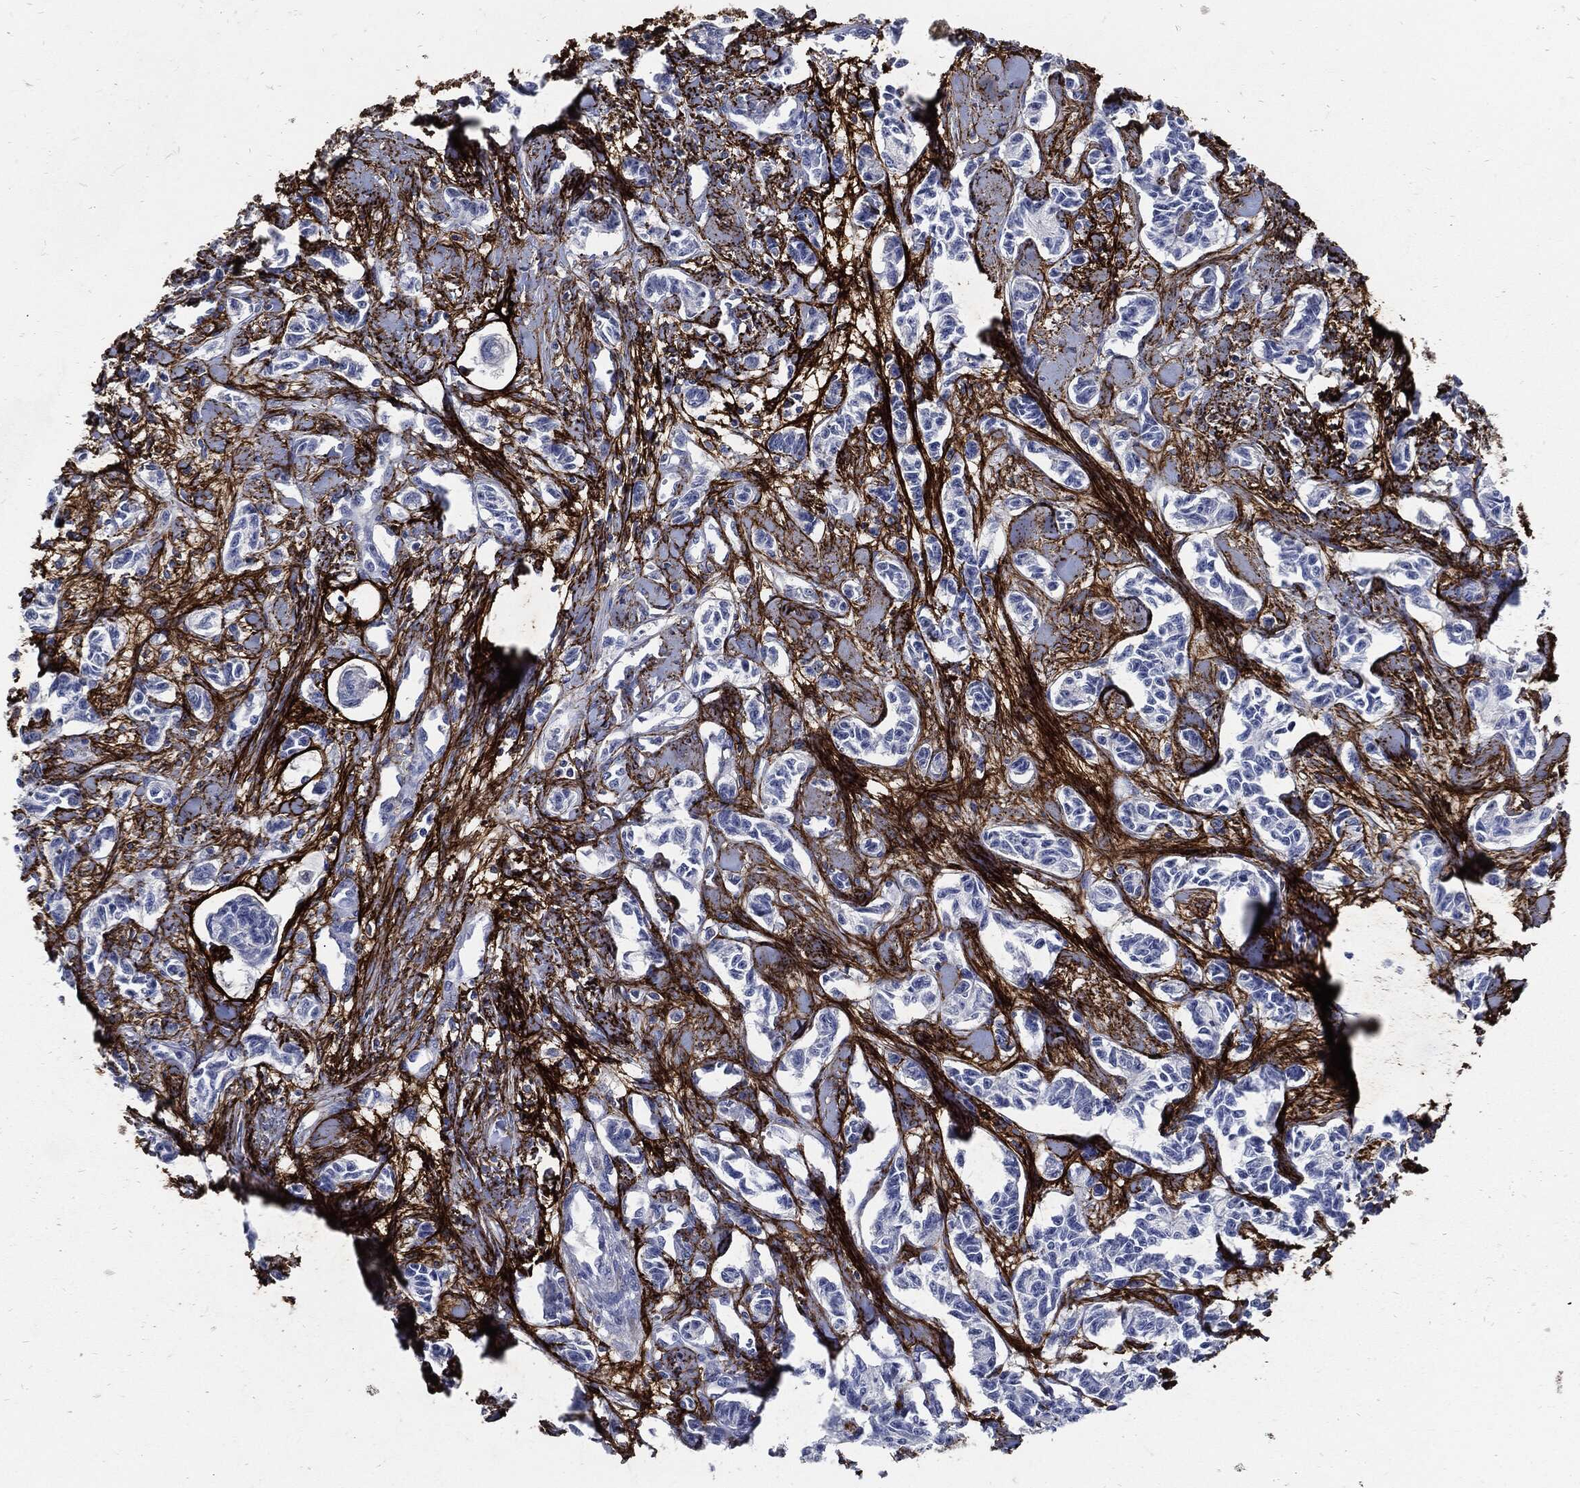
{"staining": {"intensity": "negative", "quantity": "none", "location": "none"}, "tissue": "carcinoid", "cell_type": "Tumor cells", "image_type": "cancer", "snomed": [{"axis": "morphology", "description": "Carcinoid, malignant, NOS"}, {"axis": "topography", "description": "Kidney"}], "caption": "There is no significant staining in tumor cells of malignant carcinoid.", "gene": "FBN1", "patient": {"sex": "female", "age": 41}}